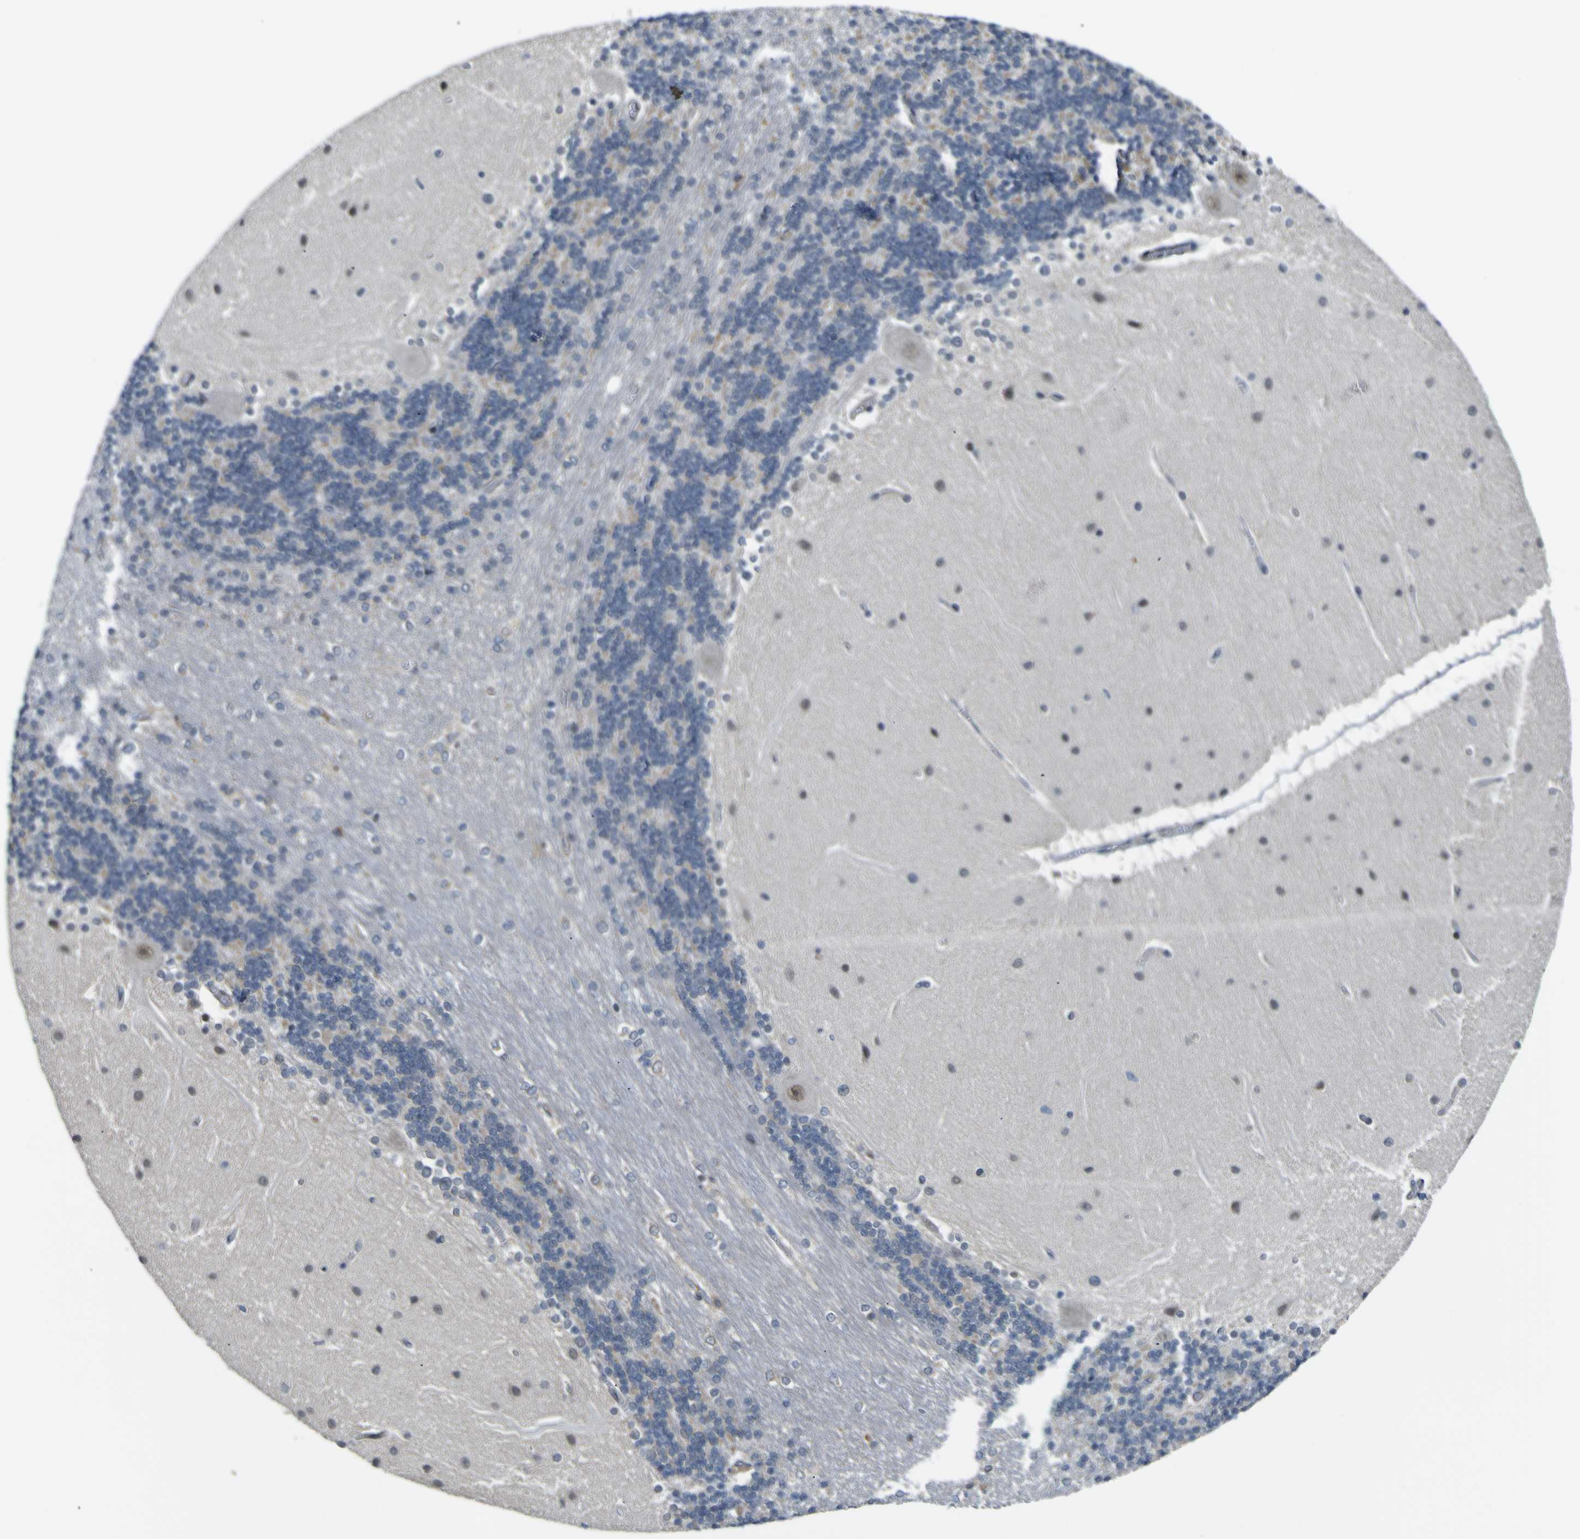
{"staining": {"intensity": "weak", "quantity": "25%-75%", "location": "cytoplasmic/membranous"}, "tissue": "cerebellum", "cell_type": "Cells in granular layer", "image_type": "normal", "snomed": [{"axis": "morphology", "description": "Normal tissue, NOS"}, {"axis": "topography", "description": "Cerebellum"}], "caption": "Immunohistochemical staining of normal human cerebellum demonstrates low levels of weak cytoplasmic/membranous positivity in about 25%-75% of cells in granular layer. (brown staining indicates protein expression, while blue staining denotes nuclei).", "gene": "KDM7A", "patient": {"sex": "female", "age": 54}}